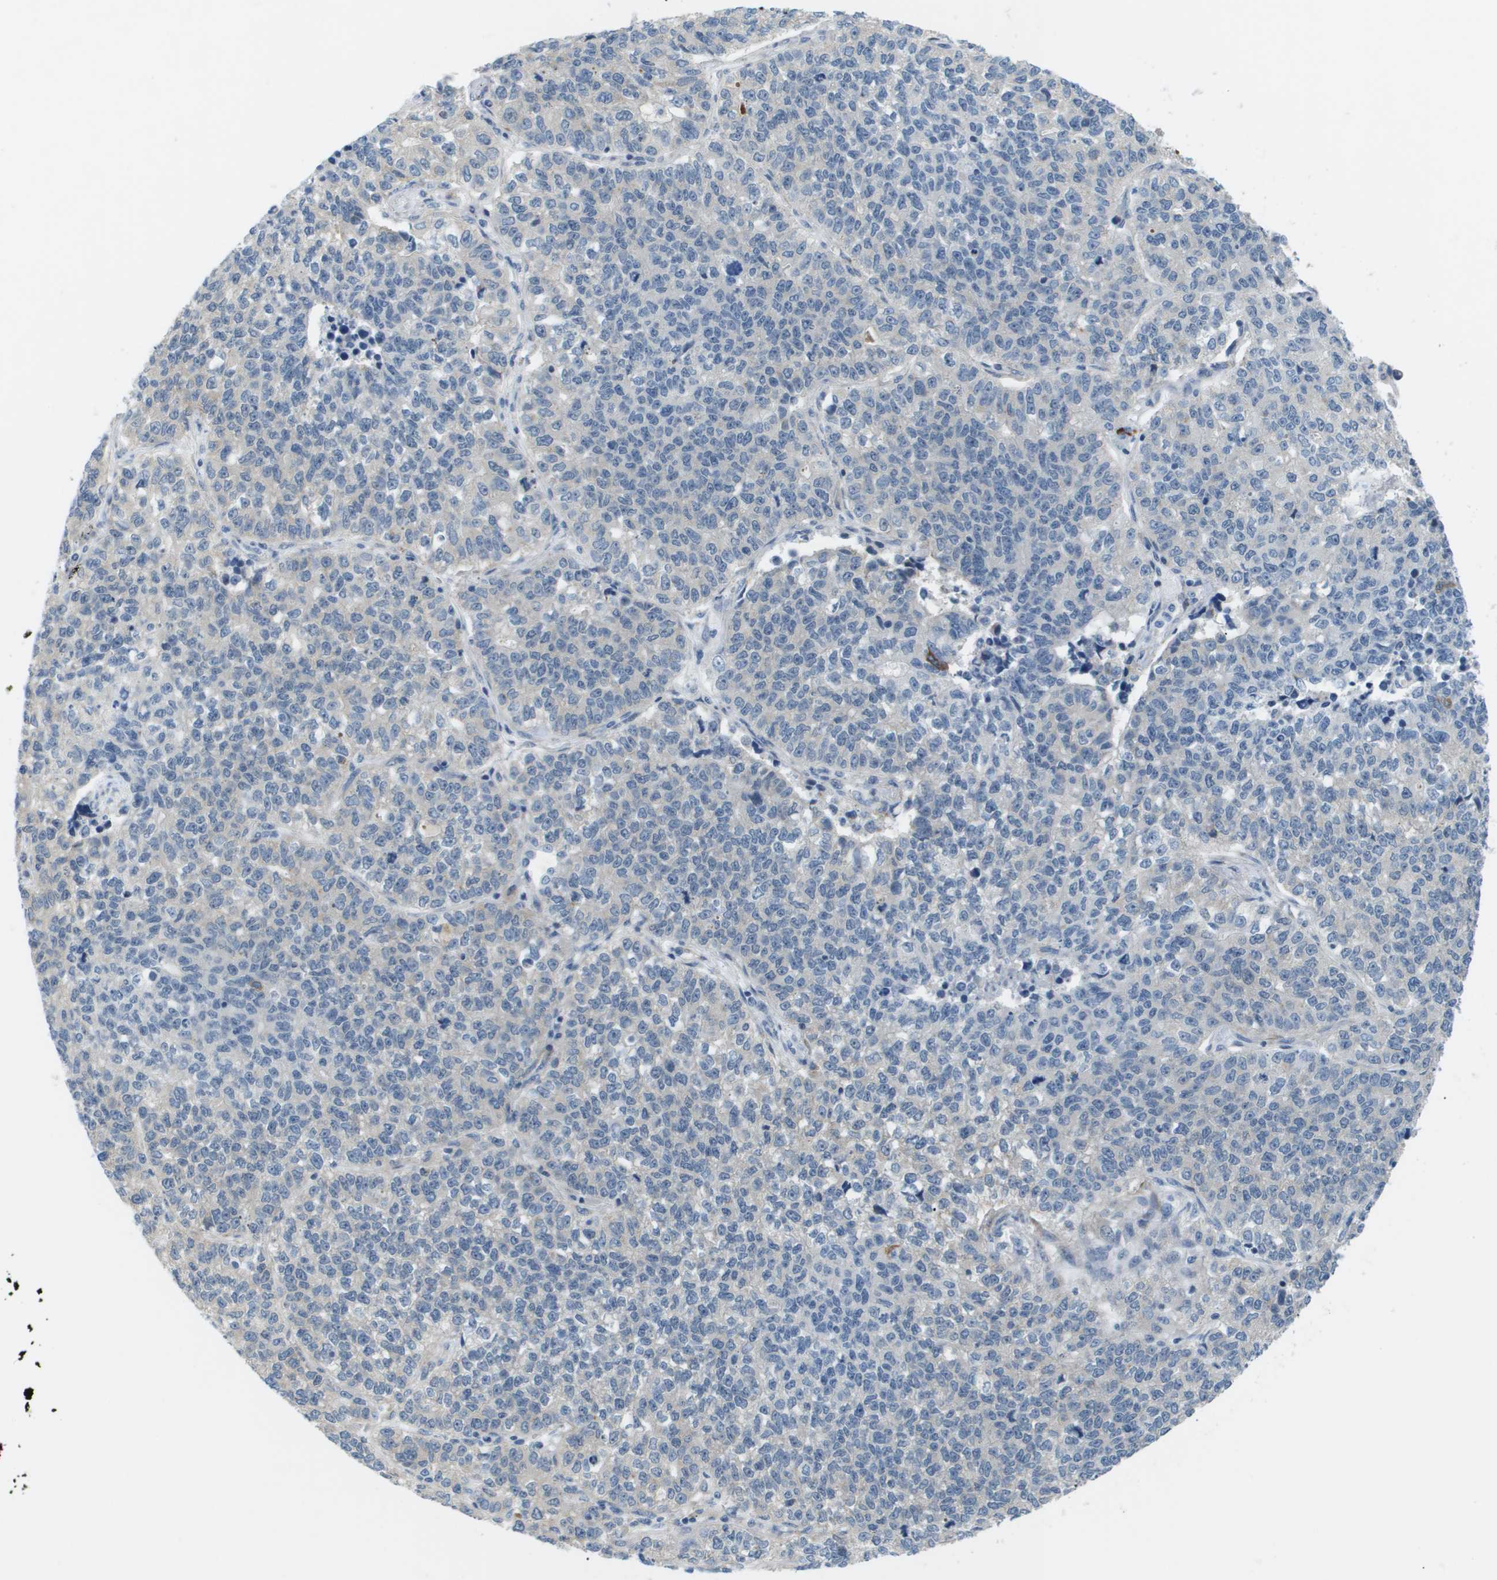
{"staining": {"intensity": "negative", "quantity": "none", "location": "none"}, "tissue": "lung cancer", "cell_type": "Tumor cells", "image_type": "cancer", "snomed": [{"axis": "morphology", "description": "Adenocarcinoma, NOS"}, {"axis": "topography", "description": "Lung"}], "caption": "DAB (3,3'-diaminobenzidine) immunohistochemical staining of human lung cancer (adenocarcinoma) demonstrates no significant expression in tumor cells.", "gene": "OTUD5", "patient": {"sex": "male", "age": 49}}